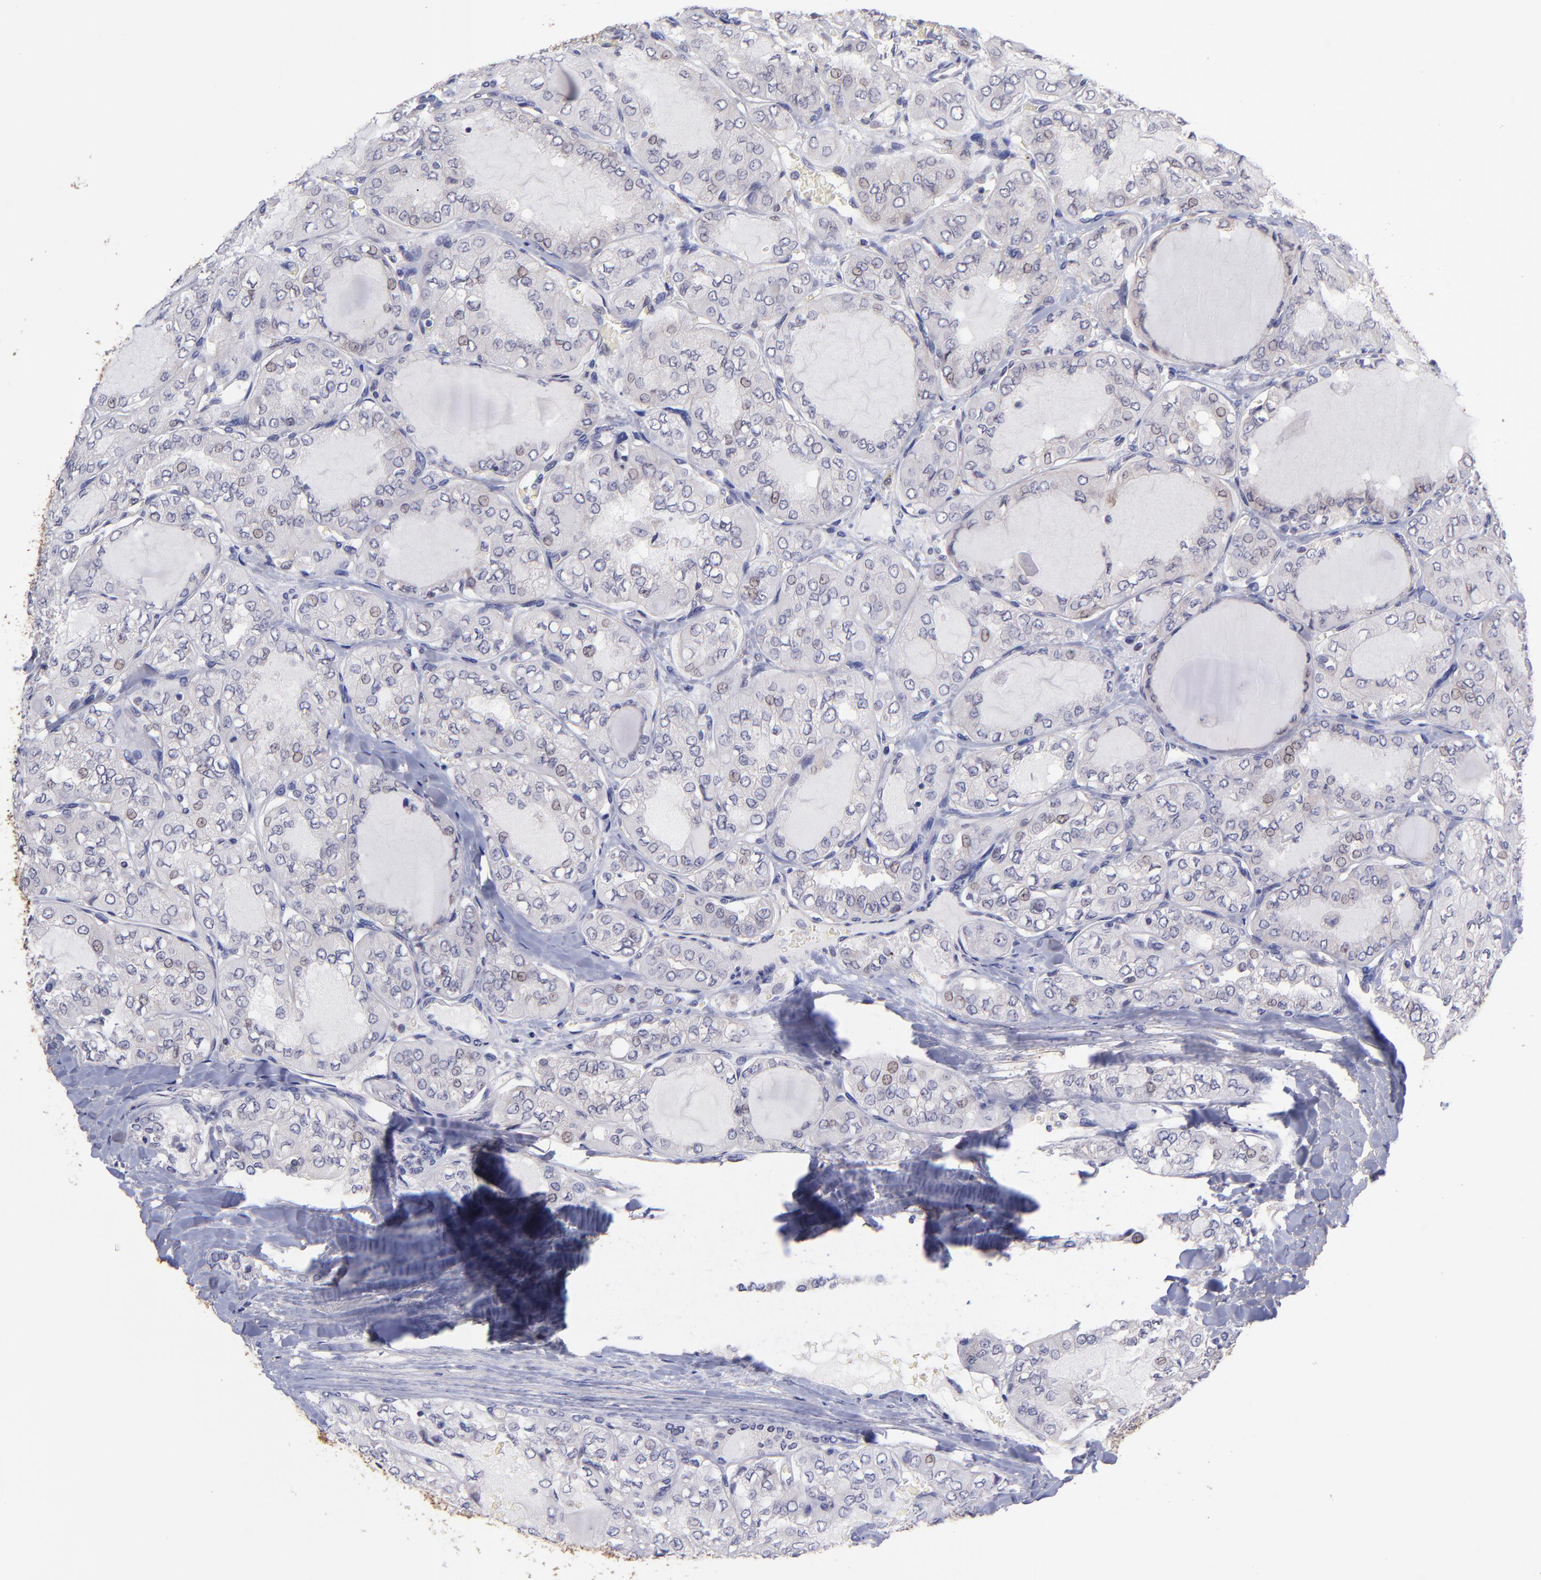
{"staining": {"intensity": "weak", "quantity": "<25%", "location": "nuclear"}, "tissue": "thyroid cancer", "cell_type": "Tumor cells", "image_type": "cancer", "snomed": [{"axis": "morphology", "description": "Papillary adenocarcinoma, NOS"}, {"axis": "topography", "description": "Thyroid gland"}], "caption": "DAB immunohistochemical staining of human thyroid papillary adenocarcinoma exhibits no significant staining in tumor cells. (Immunohistochemistry, brightfield microscopy, high magnification).", "gene": "NSF", "patient": {"sex": "male", "age": 20}}